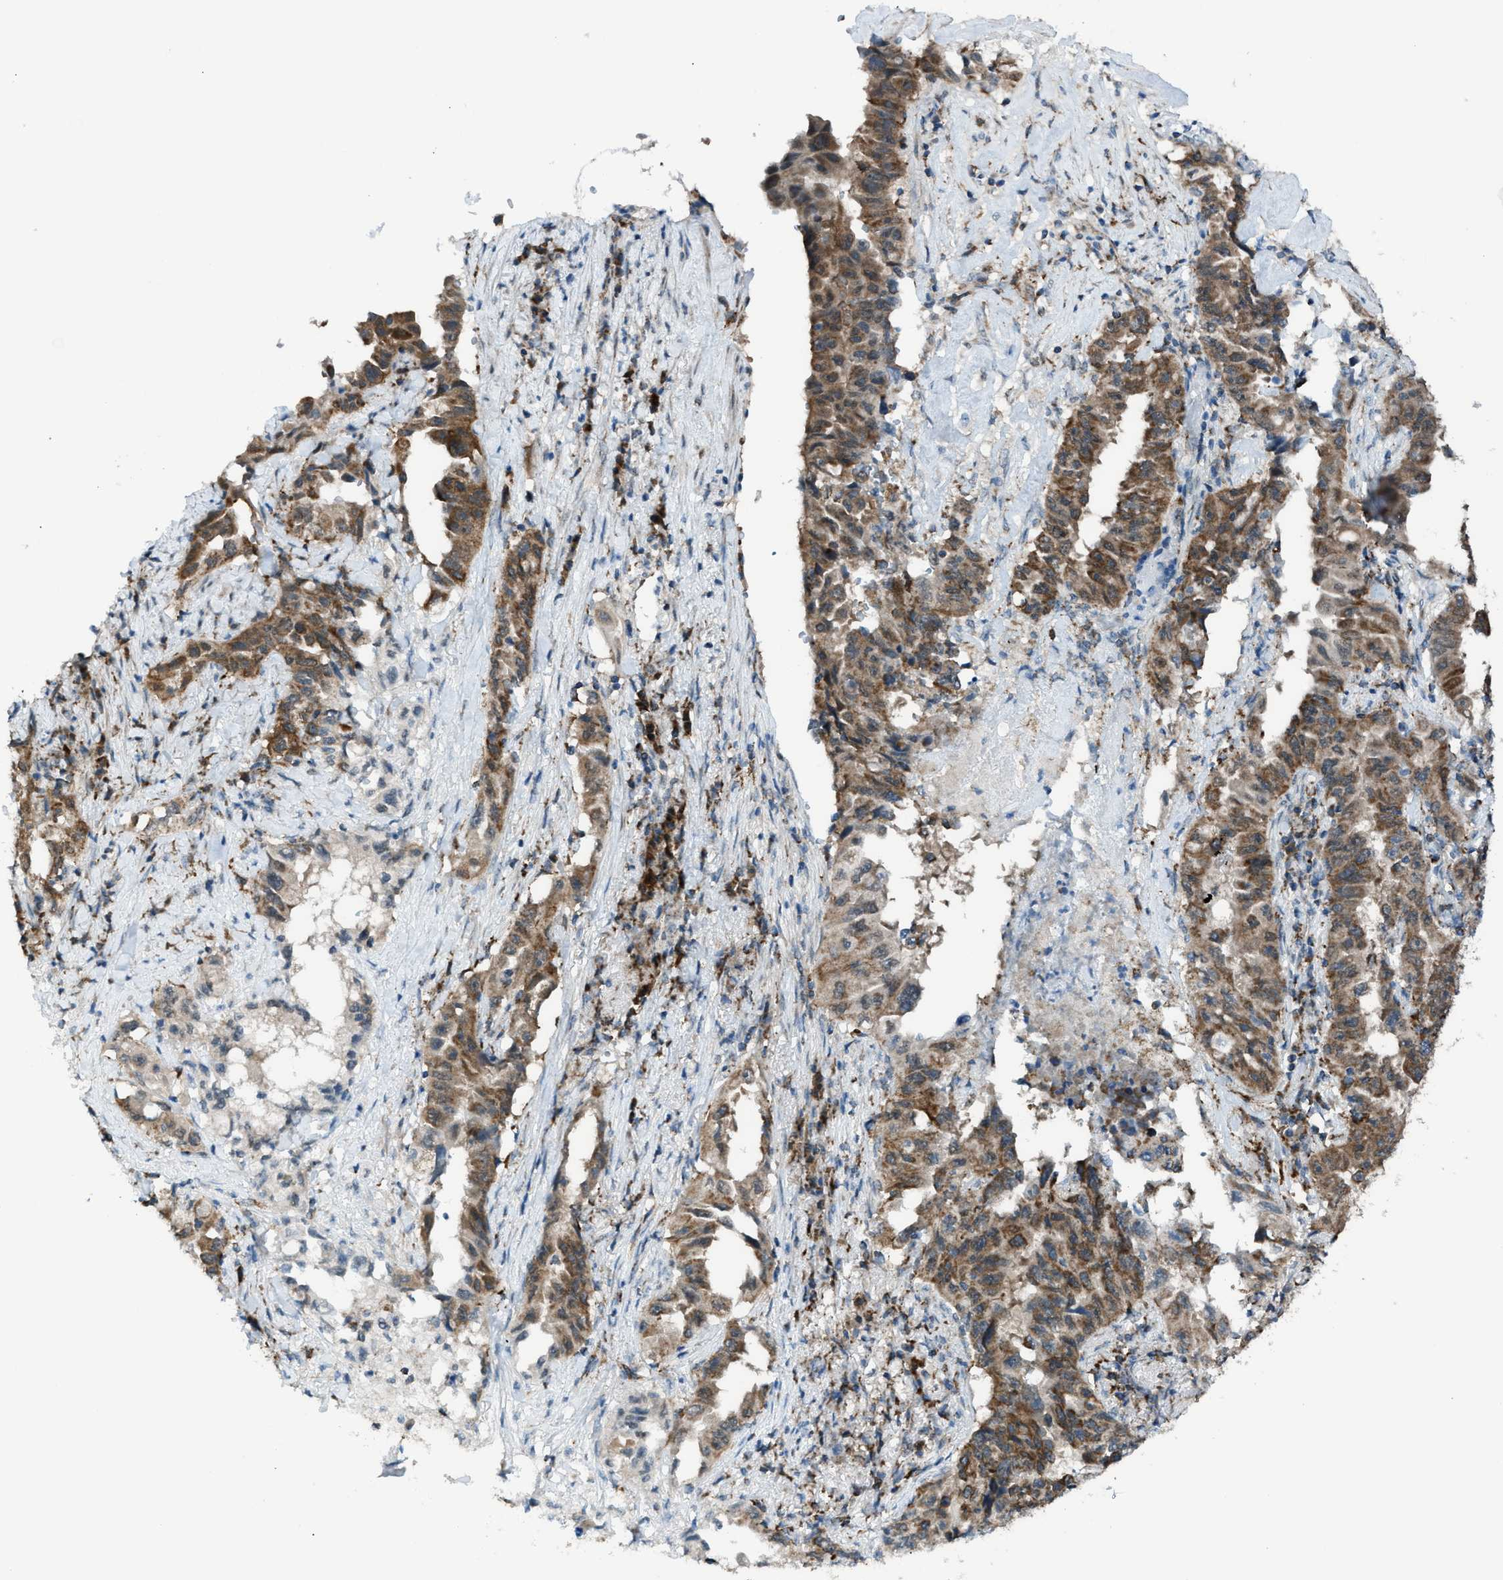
{"staining": {"intensity": "moderate", "quantity": ">75%", "location": "cytoplasmic/membranous"}, "tissue": "lung cancer", "cell_type": "Tumor cells", "image_type": "cancer", "snomed": [{"axis": "morphology", "description": "Adenocarcinoma, NOS"}, {"axis": "topography", "description": "Lung"}], "caption": "Moderate cytoplasmic/membranous protein expression is appreciated in approximately >75% of tumor cells in lung cancer. The staining was performed using DAB to visualize the protein expression in brown, while the nuclei were stained in blue with hematoxylin (Magnification: 20x).", "gene": "SRM", "patient": {"sex": "female", "age": 51}}